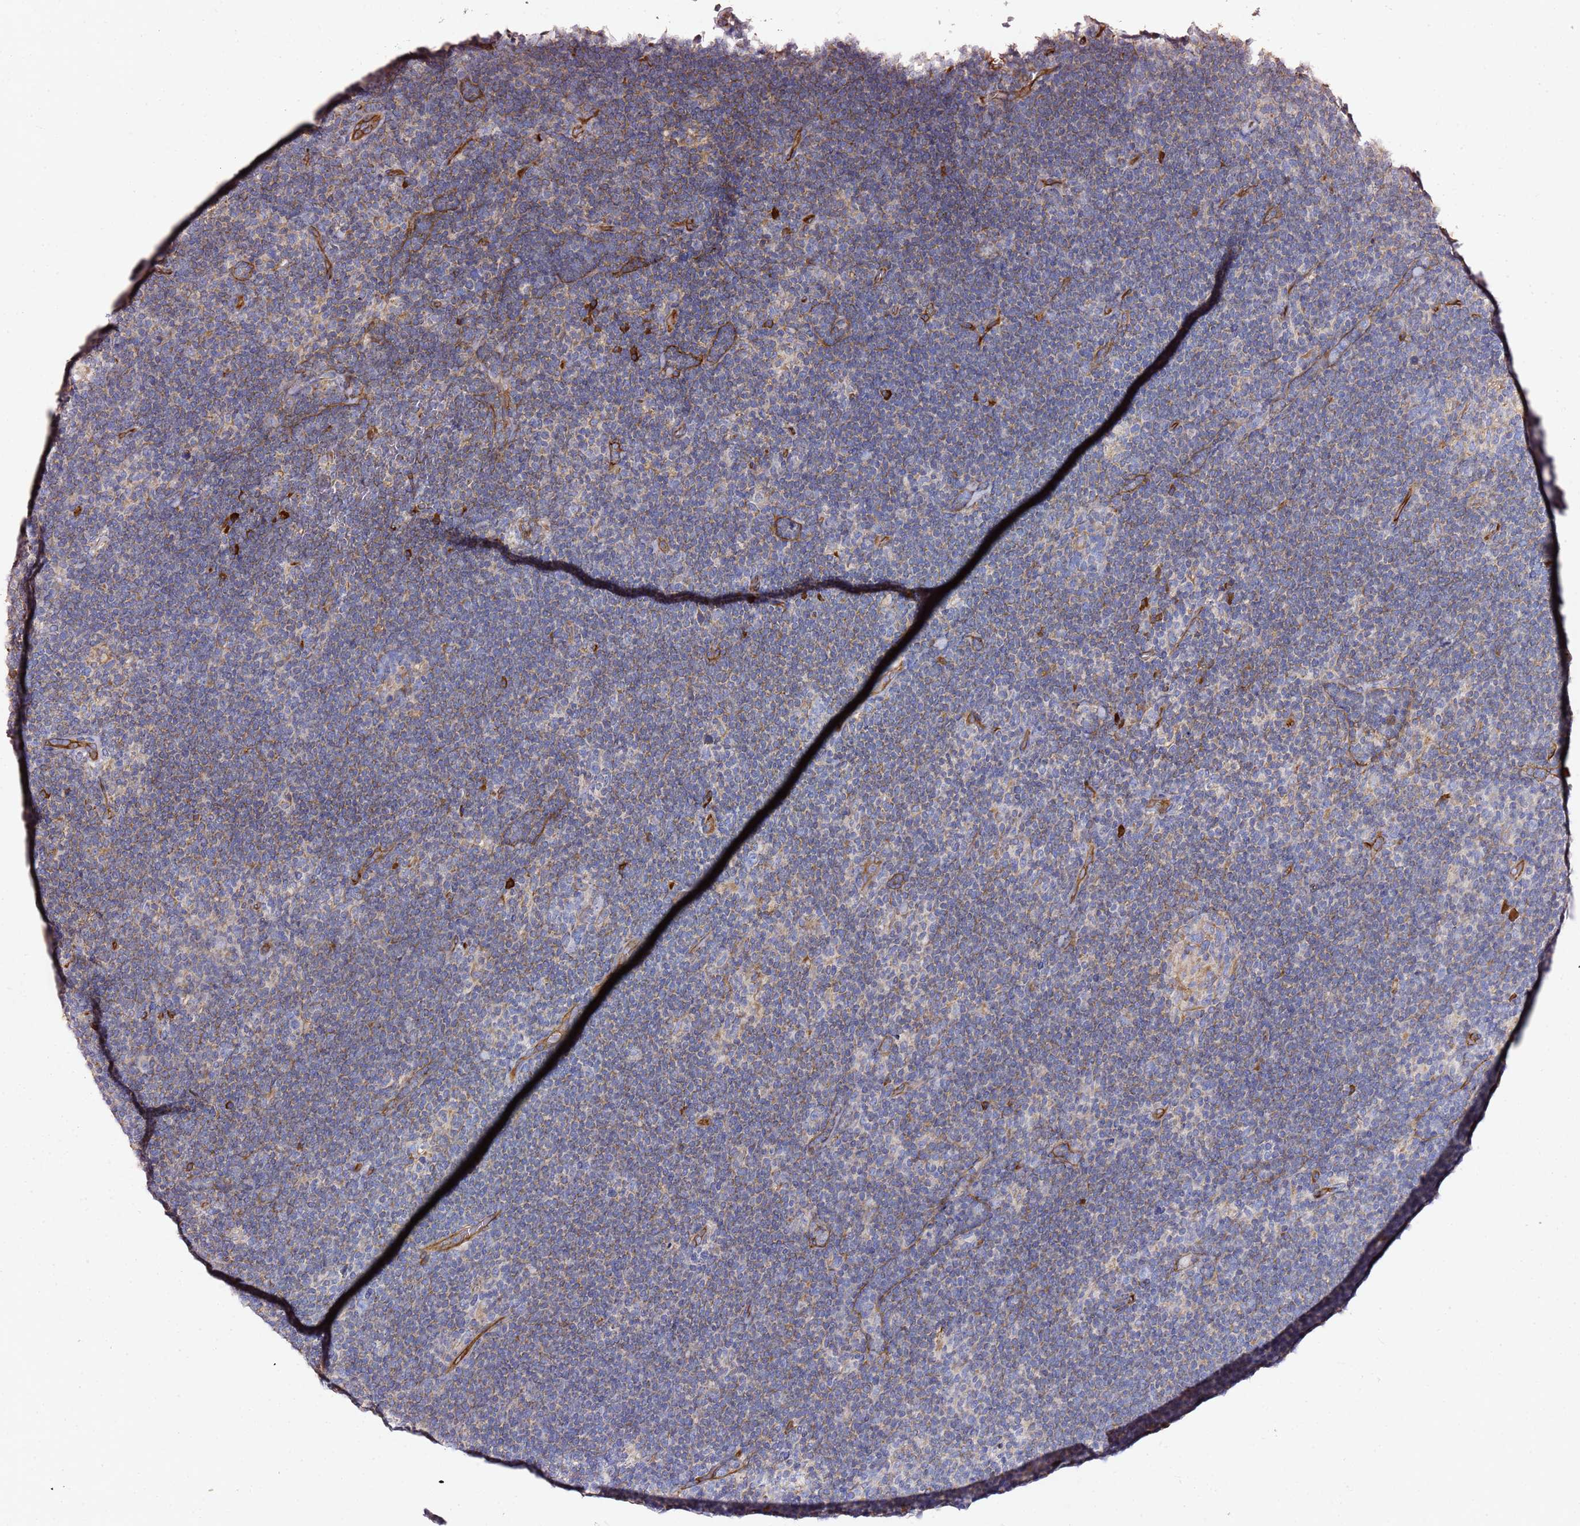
{"staining": {"intensity": "negative", "quantity": "none", "location": "none"}, "tissue": "lymphoma", "cell_type": "Tumor cells", "image_type": "cancer", "snomed": [{"axis": "morphology", "description": "Hodgkin's disease, NOS"}, {"axis": "topography", "description": "Lymph node"}], "caption": "Hodgkin's disease stained for a protein using IHC demonstrates no expression tumor cells.", "gene": "KIF7", "patient": {"sex": "female", "age": 57}}